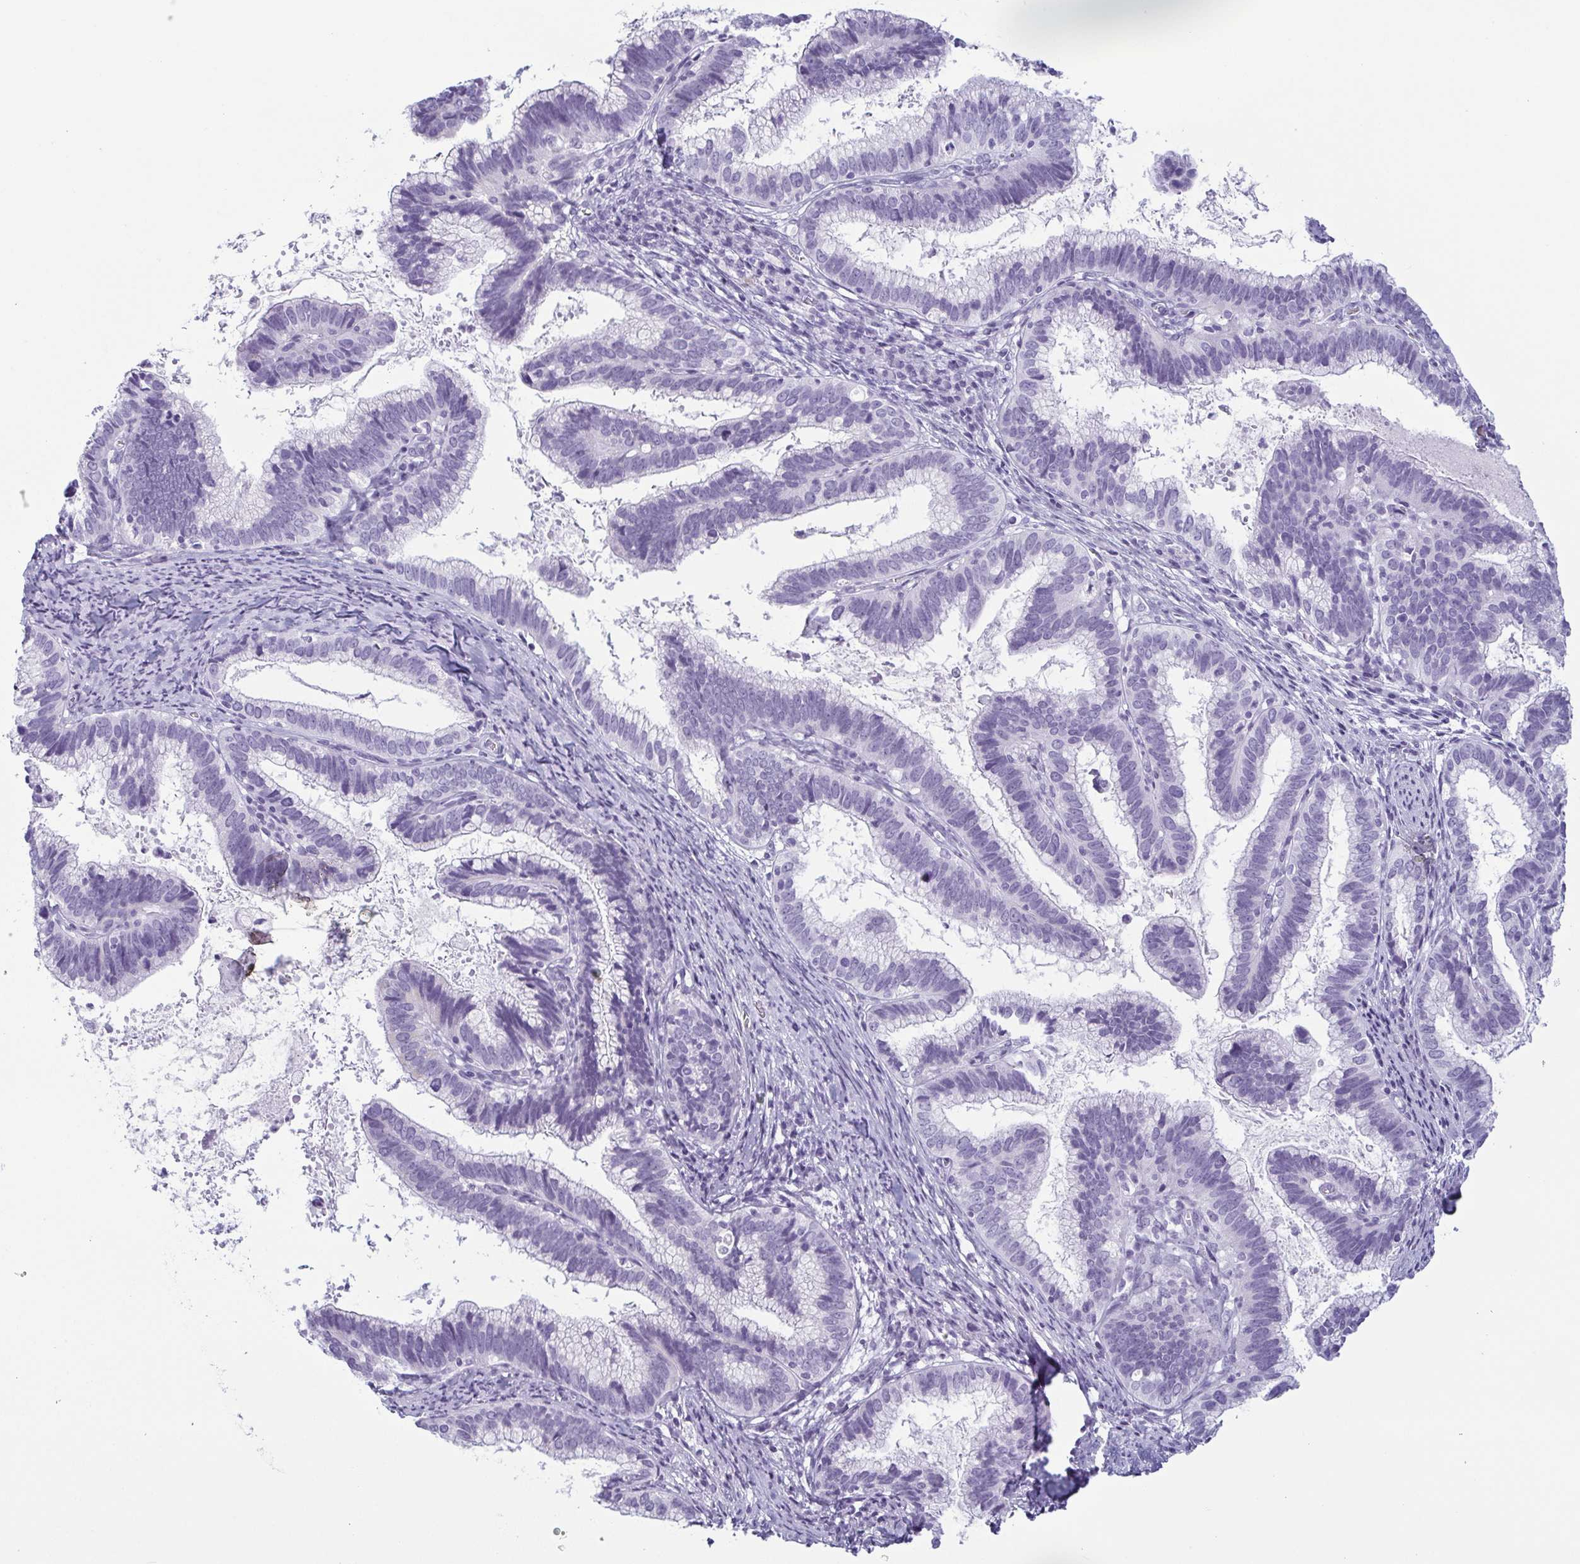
{"staining": {"intensity": "negative", "quantity": "none", "location": "none"}, "tissue": "cervical cancer", "cell_type": "Tumor cells", "image_type": "cancer", "snomed": [{"axis": "morphology", "description": "Adenocarcinoma, NOS"}, {"axis": "topography", "description": "Cervix"}], "caption": "A micrograph of human cervical adenocarcinoma is negative for staining in tumor cells.", "gene": "KRT78", "patient": {"sex": "female", "age": 61}}